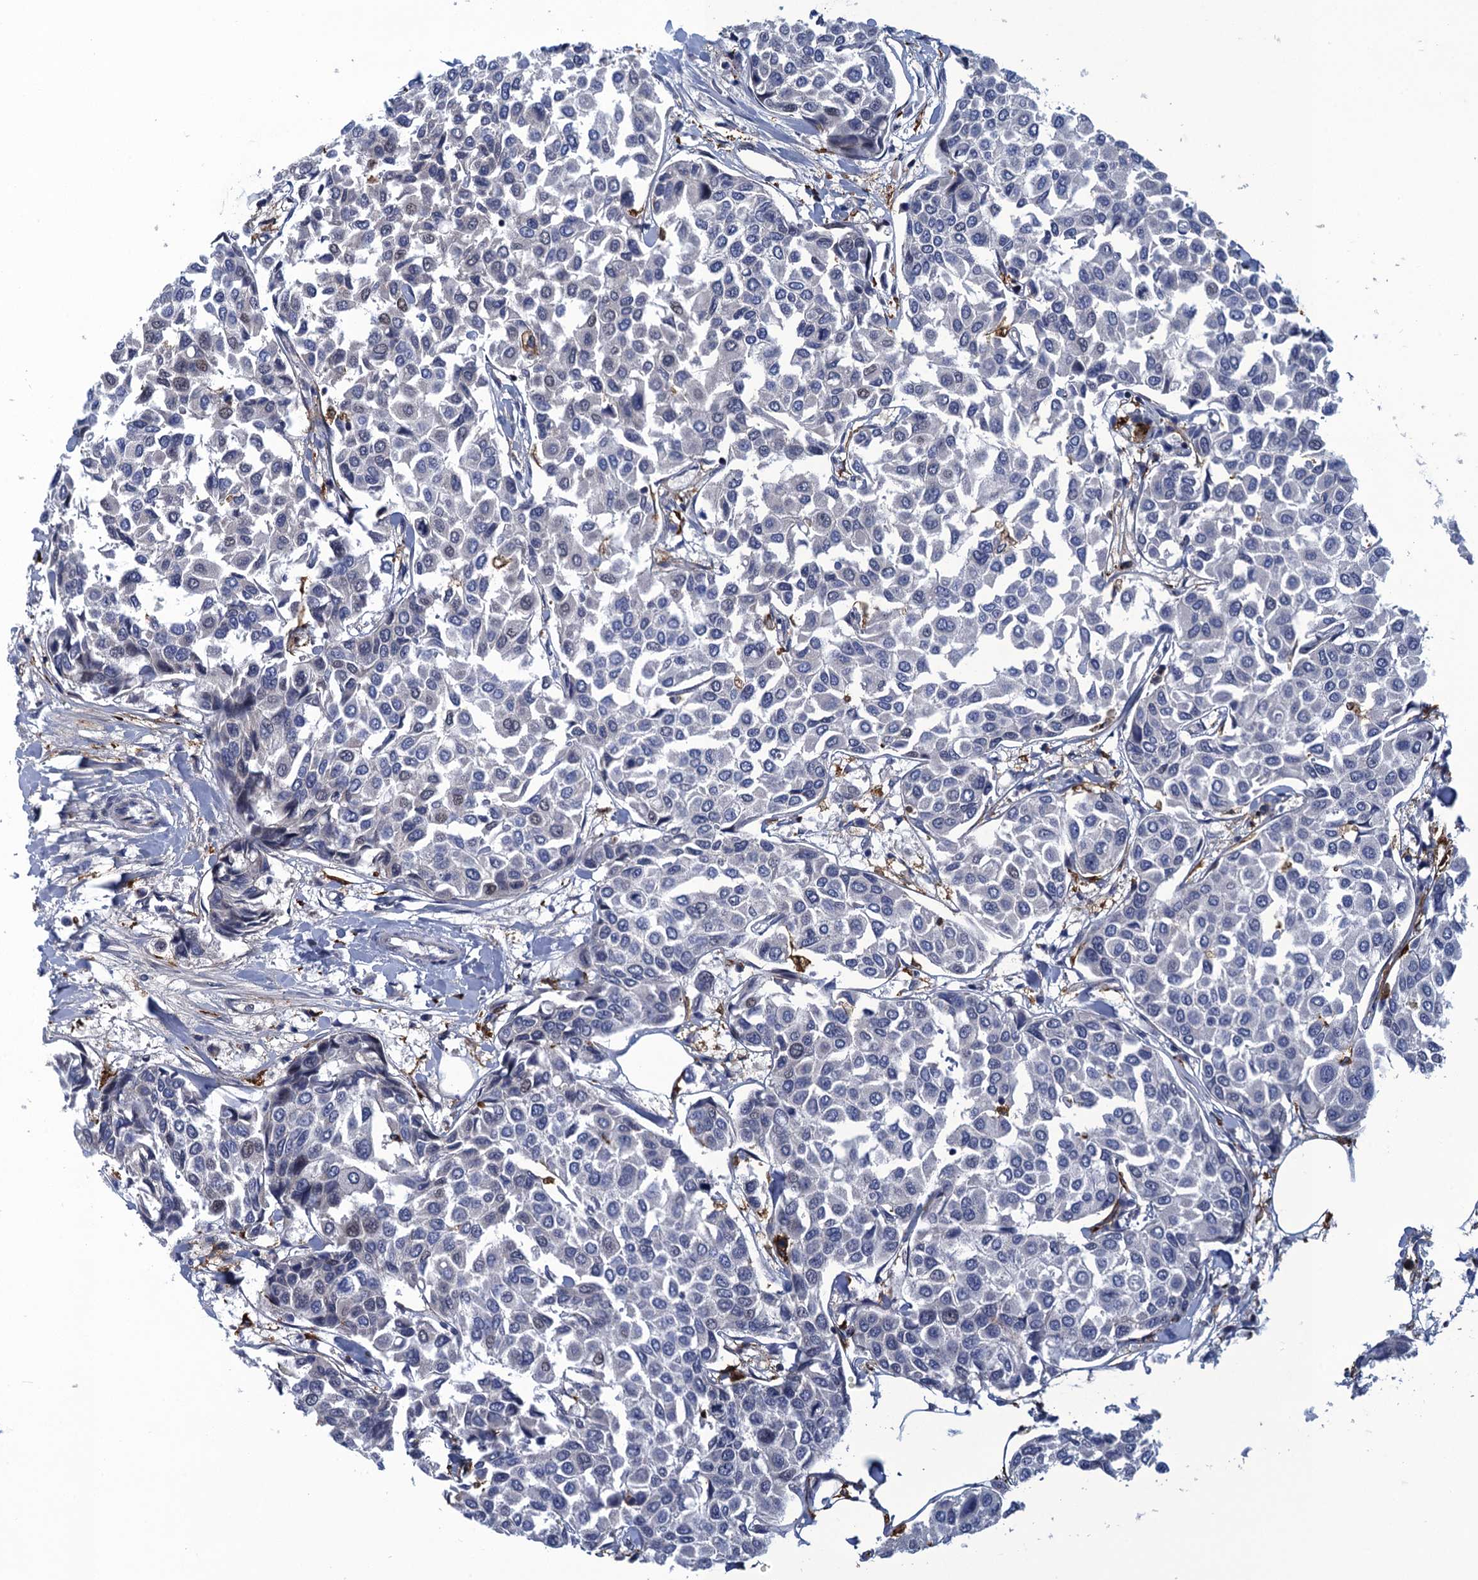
{"staining": {"intensity": "negative", "quantity": "none", "location": "none"}, "tissue": "breast cancer", "cell_type": "Tumor cells", "image_type": "cancer", "snomed": [{"axis": "morphology", "description": "Duct carcinoma"}, {"axis": "topography", "description": "Breast"}], "caption": "Intraductal carcinoma (breast) was stained to show a protein in brown. There is no significant staining in tumor cells. (DAB immunohistochemistry, high magnification).", "gene": "DNHD1", "patient": {"sex": "female", "age": 55}}